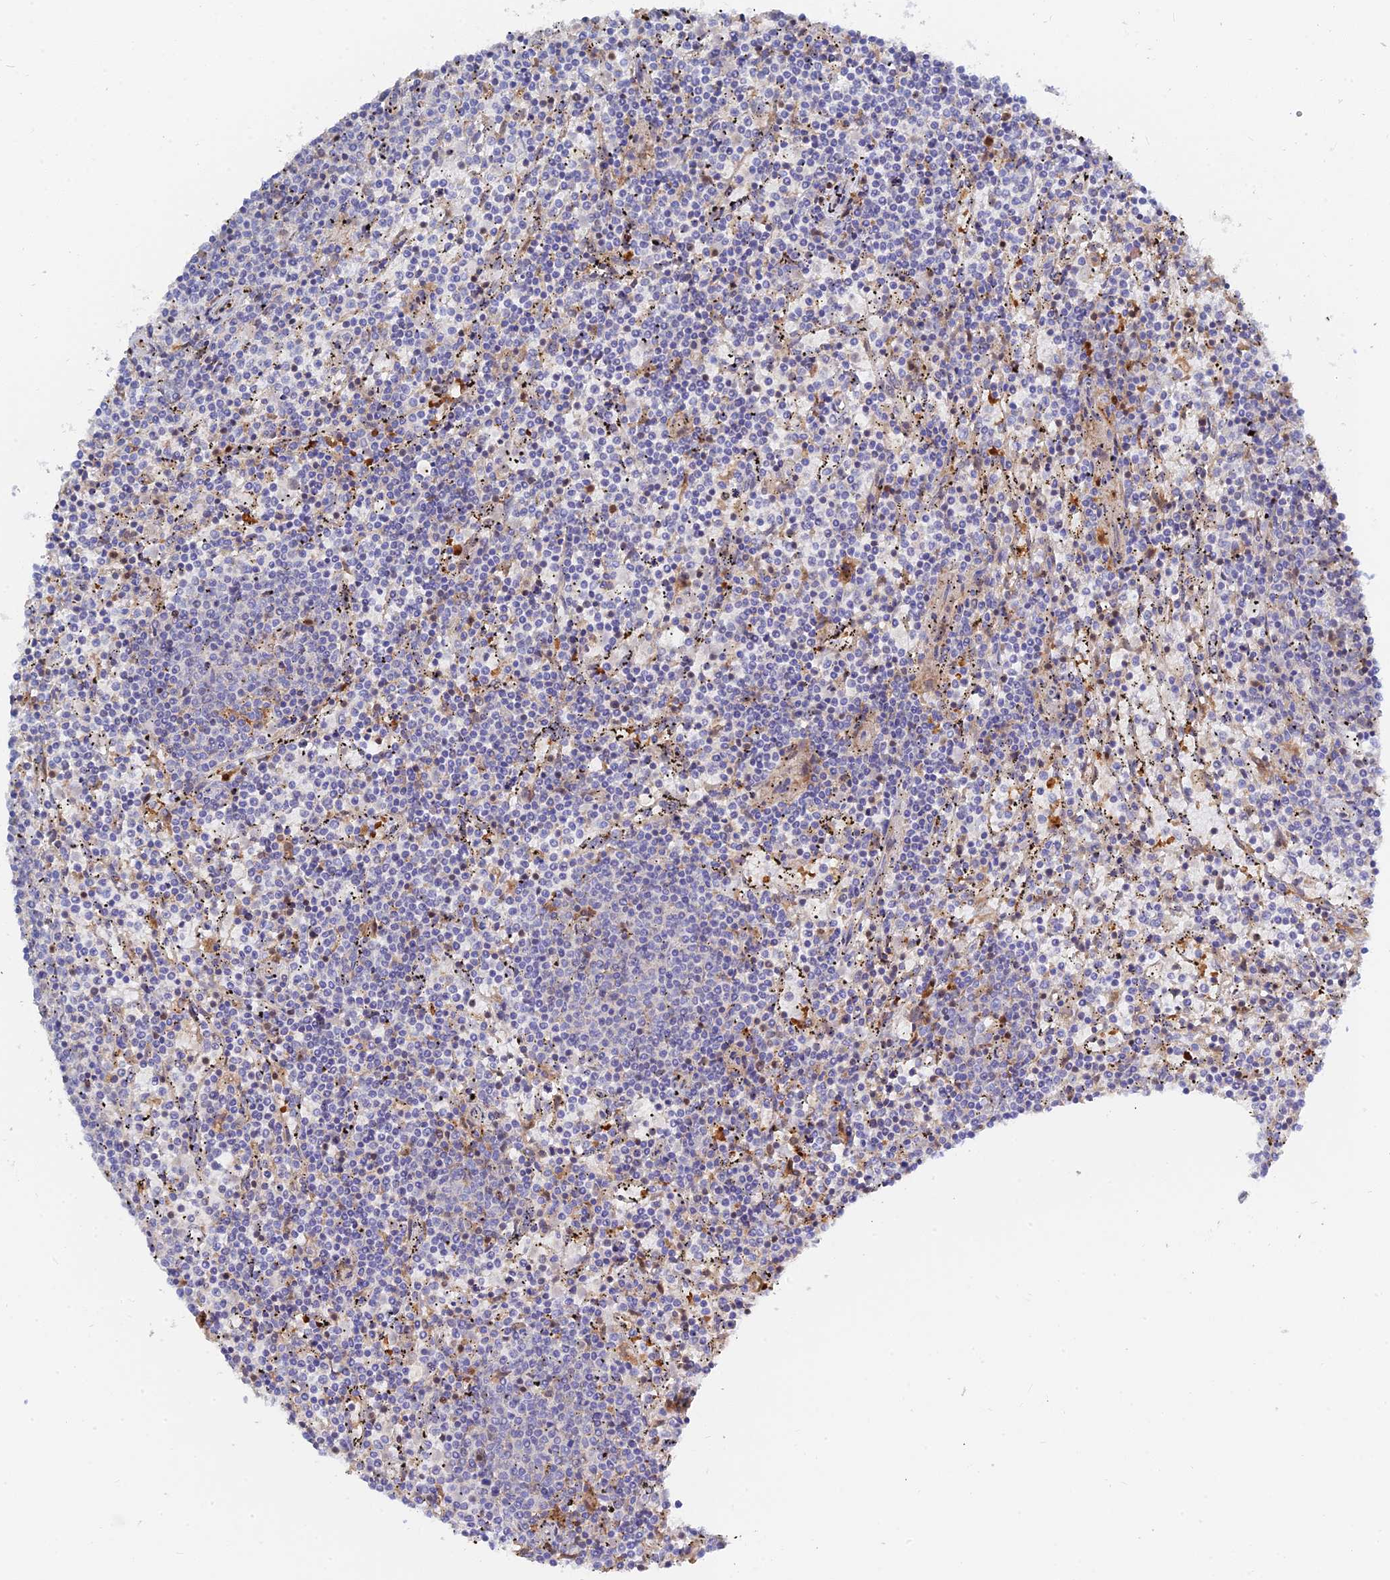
{"staining": {"intensity": "negative", "quantity": "none", "location": "none"}, "tissue": "lymphoma", "cell_type": "Tumor cells", "image_type": "cancer", "snomed": [{"axis": "morphology", "description": "Malignant lymphoma, non-Hodgkin's type, Low grade"}, {"axis": "topography", "description": "Spleen"}], "caption": "A histopathology image of human low-grade malignant lymphoma, non-Hodgkin's type is negative for staining in tumor cells.", "gene": "SPATA5L1", "patient": {"sex": "female", "age": 50}}